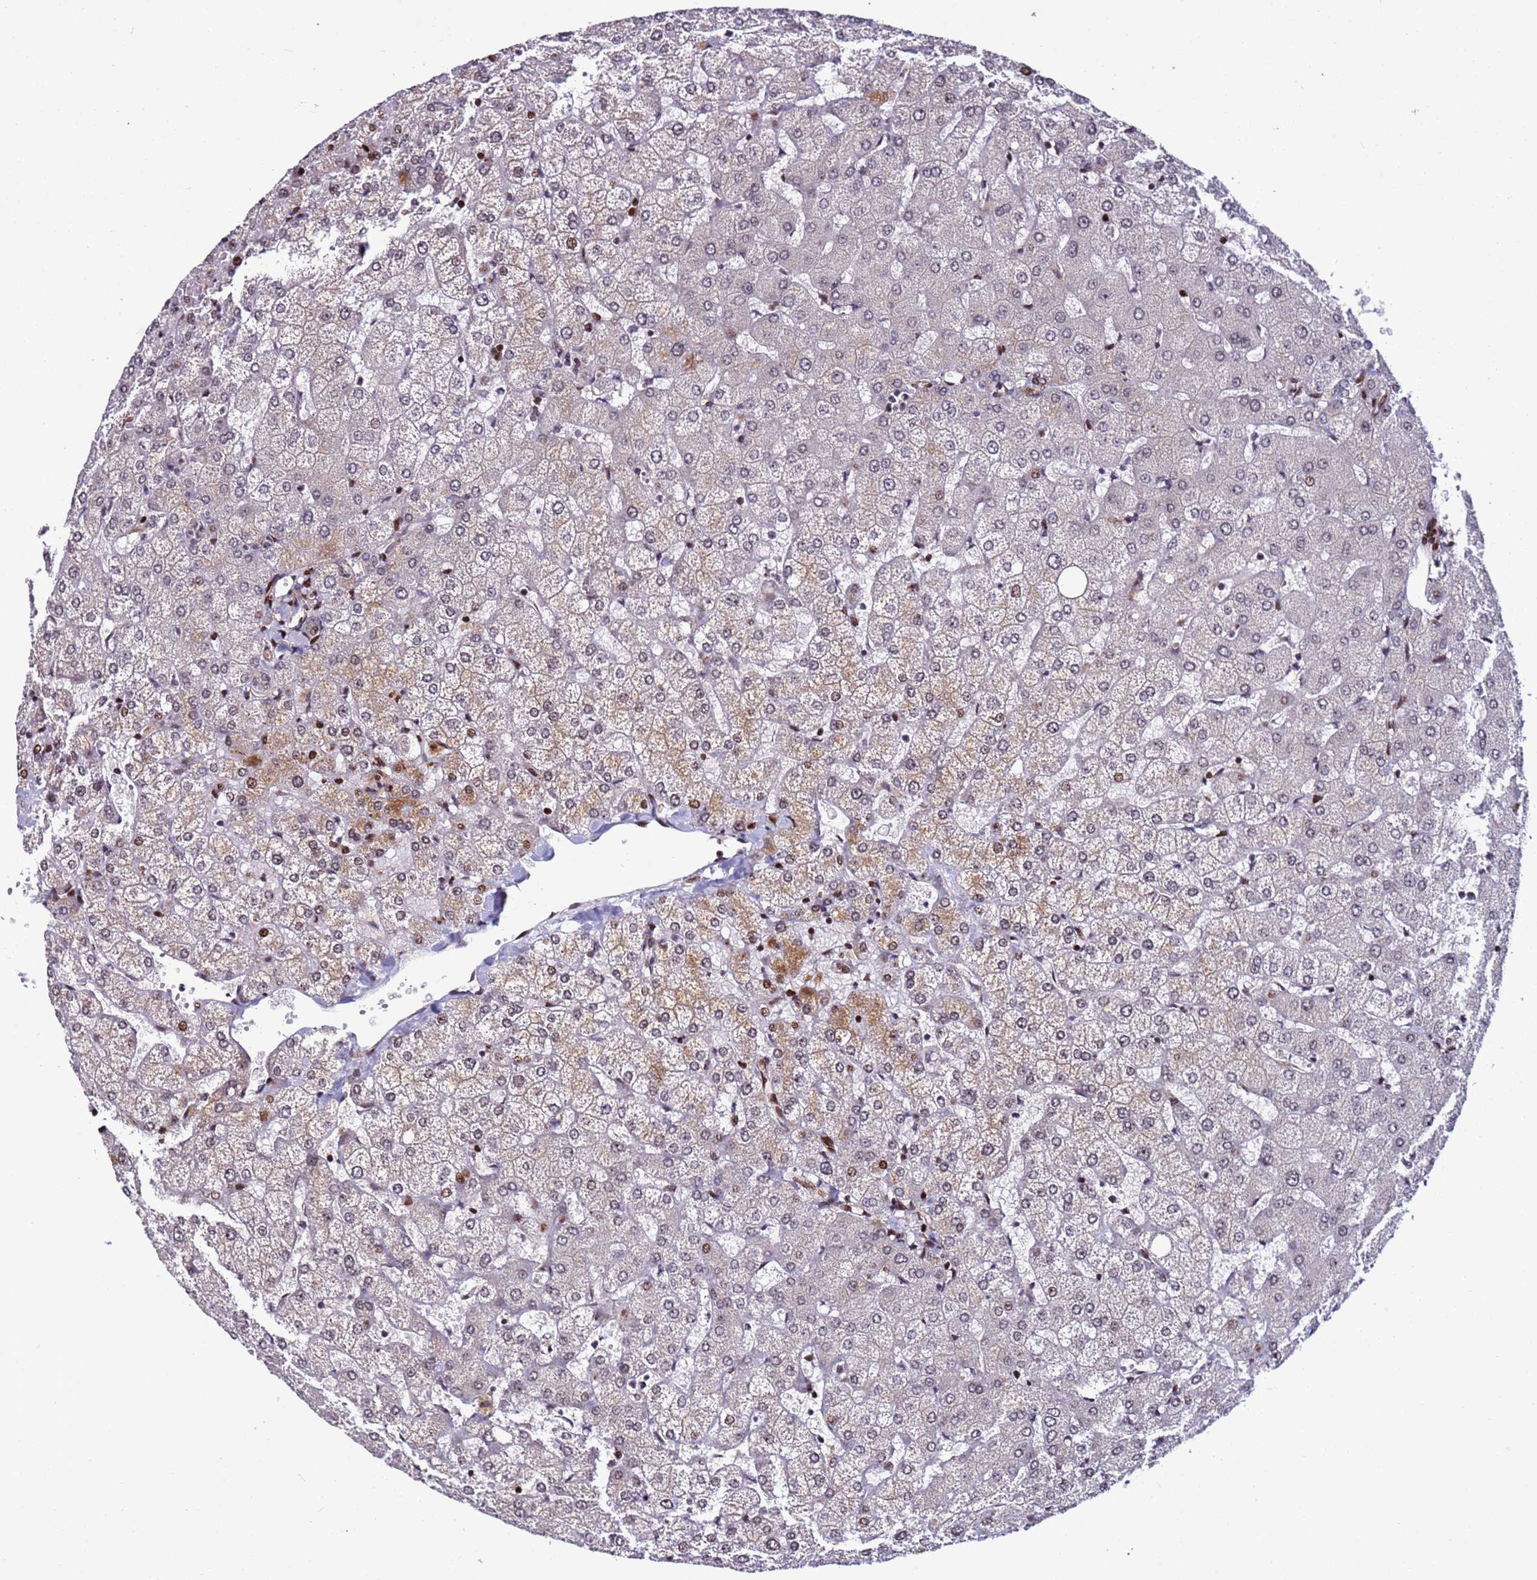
{"staining": {"intensity": "negative", "quantity": "none", "location": "none"}, "tissue": "liver", "cell_type": "Cholangiocytes", "image_type": "normal", "snomed": [{"axis": "morphology", "description": "Normal tissue, NOS"}, {"axis": "topography", "description": "Liver"}], "caption": "Protein analysis of normal liver demonstrates no significant staining in cholangiocytes. Nuclei are stained in blue.", "gene": "WBP11", "patient": {"sex": "female", "age": 54}}